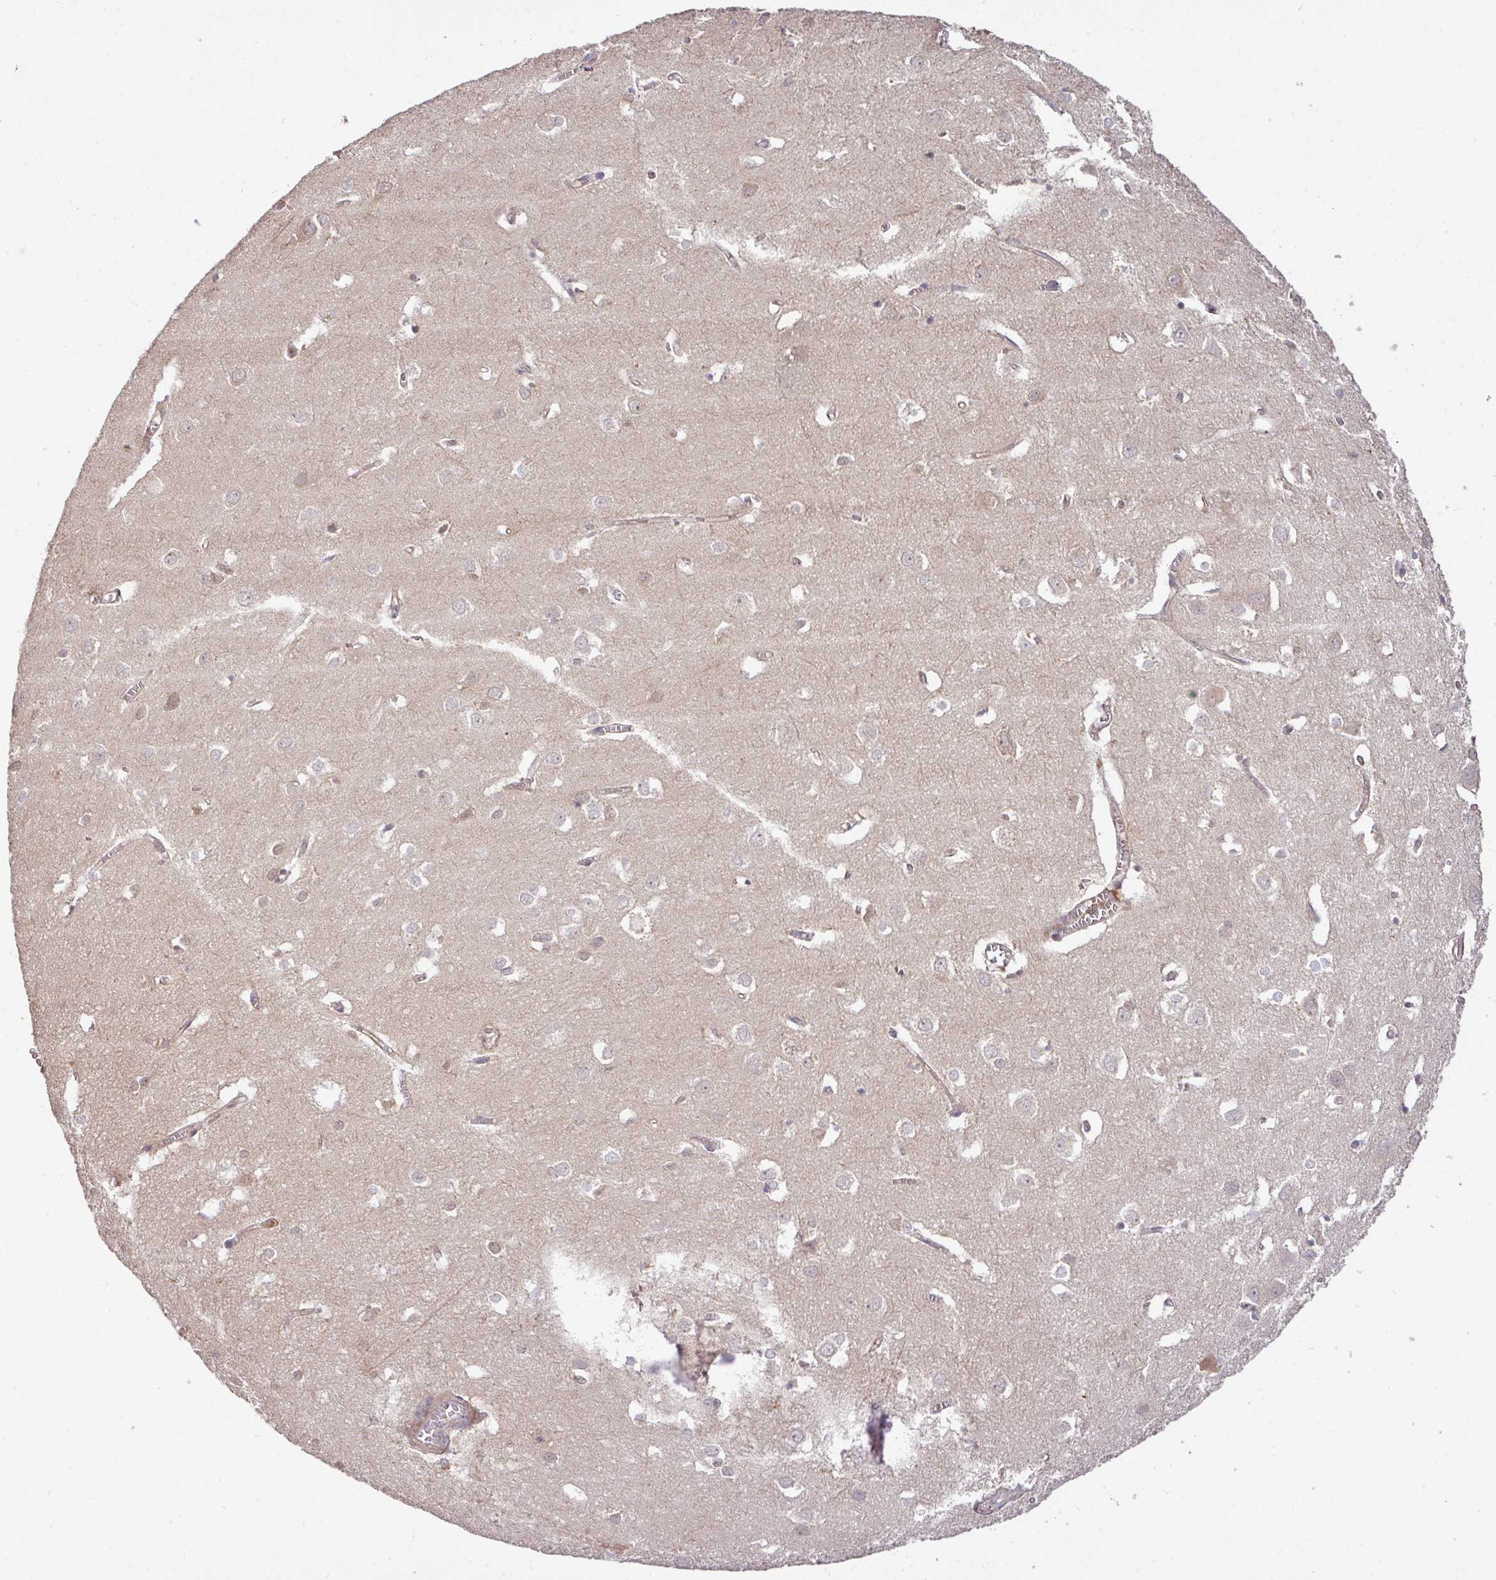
{"staining": {"intensity": "weak", "quantity": "25%-75%", "location": "cytoplasmic/membranous"}, "tissue": "cerebral cortex", "cell_type": "Endothelial cells", "image_type": "normal", "snomed": [{"axis": "morphology", "description": "Normal tissue, NOS"}, {"axis": "topography", "description": "Cerebral cortex"}], "caption": "Normal cerebral cortex was stained to show a protein in brown. There is low levels of weak cytoplasmic/membranous positivity in approximately 25%-75% of endothelial cells. The staining is performed using DAB (3,3'-diaminobenzidine) brown chromogen to label protein expression. The nuclei are counter-stained blue using hematoxylin.", "gene": "GSPT1", "patient": {"sex": "male", "age": 70}}